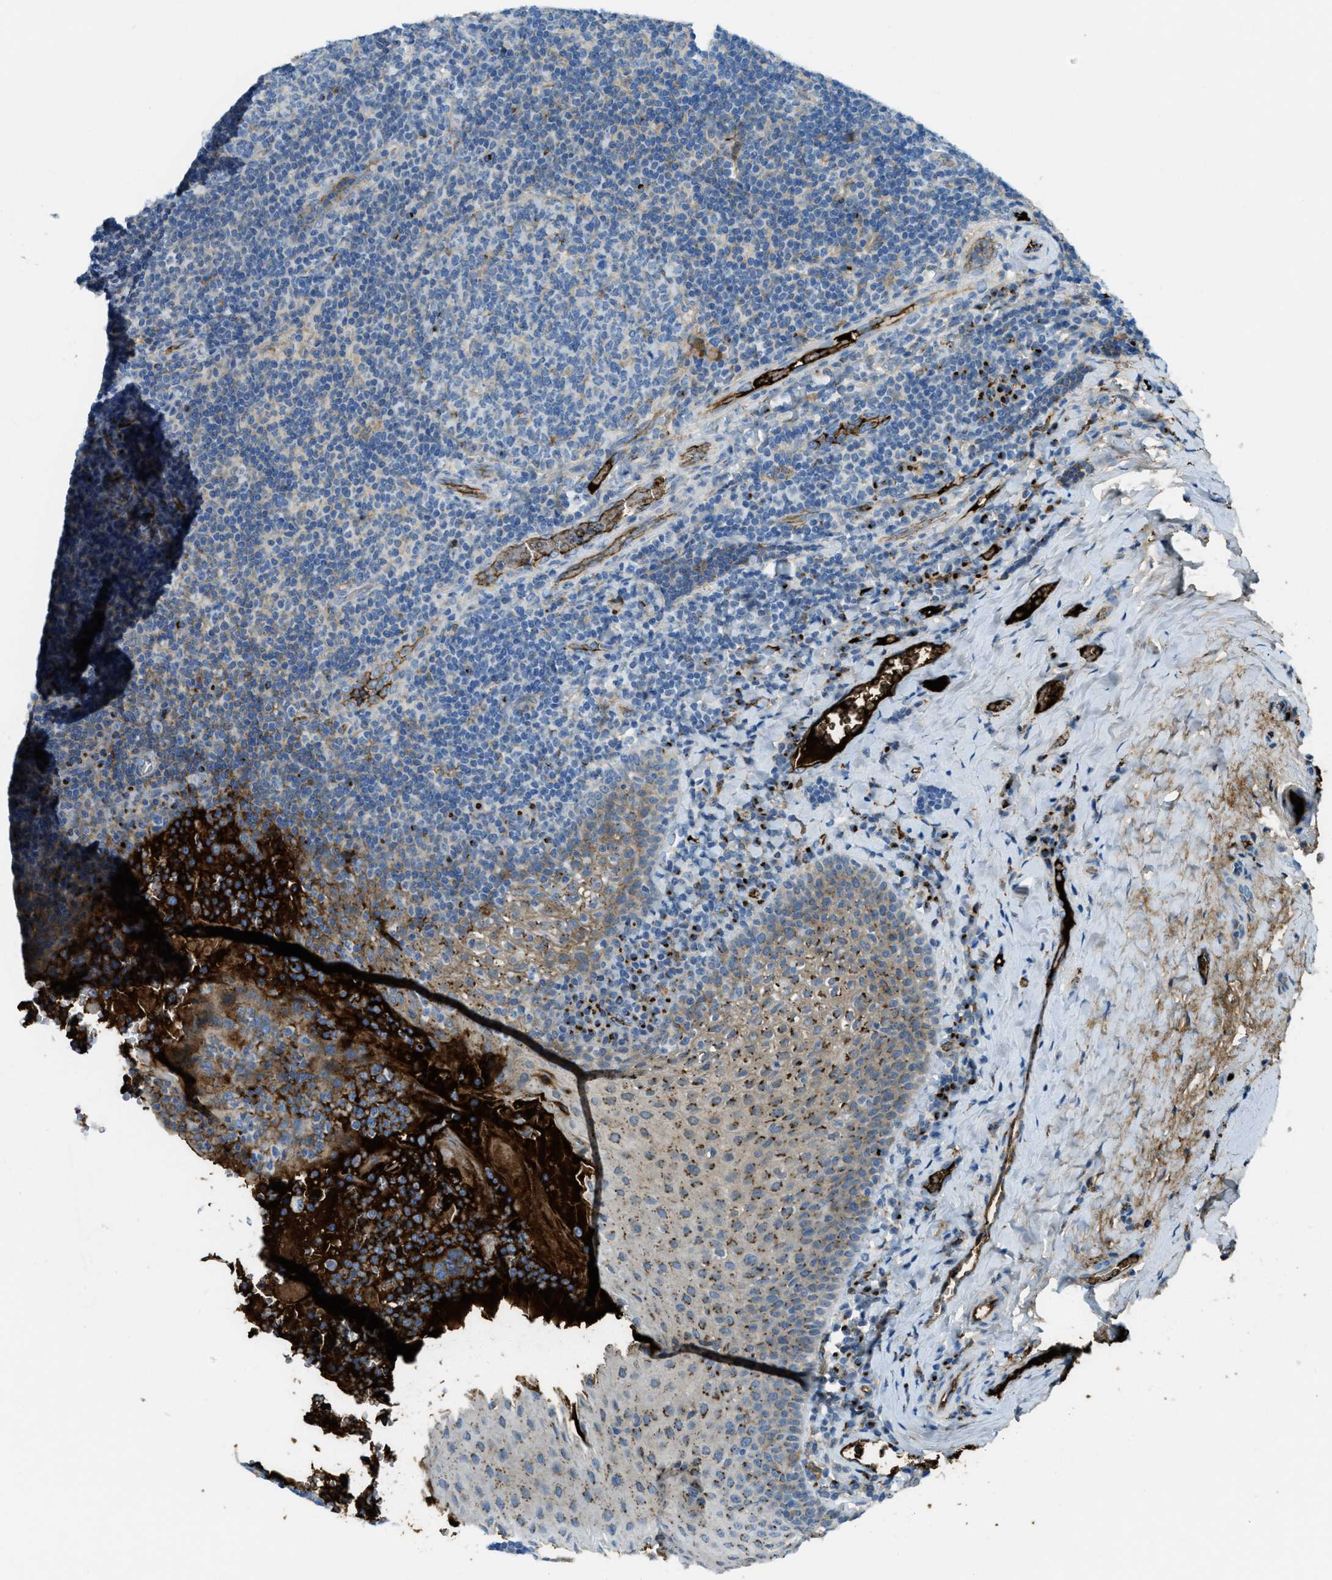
{"staining": {"intensity": "weak", "quantity": "<25%", "location": "cytoplasmic/membranous"}, "tissue": "tonsil", "cell_type": "Germinal center cells", "image_type": "normal", "snomed": [{"axis": "morphology", "description": "Normal tissue, NOS"}, {"axis": "topography", "description": "Tonsil"}], "caption": "High power microscopy image of an immunohistochemistry (IHC) image of normal tonsil, revealing no significant positivity in germinal center cells. (IHC, brightfield microscopy, high magnification).", "gene": "TRIM59", "patient": {"sex": "male", "age": 17}}